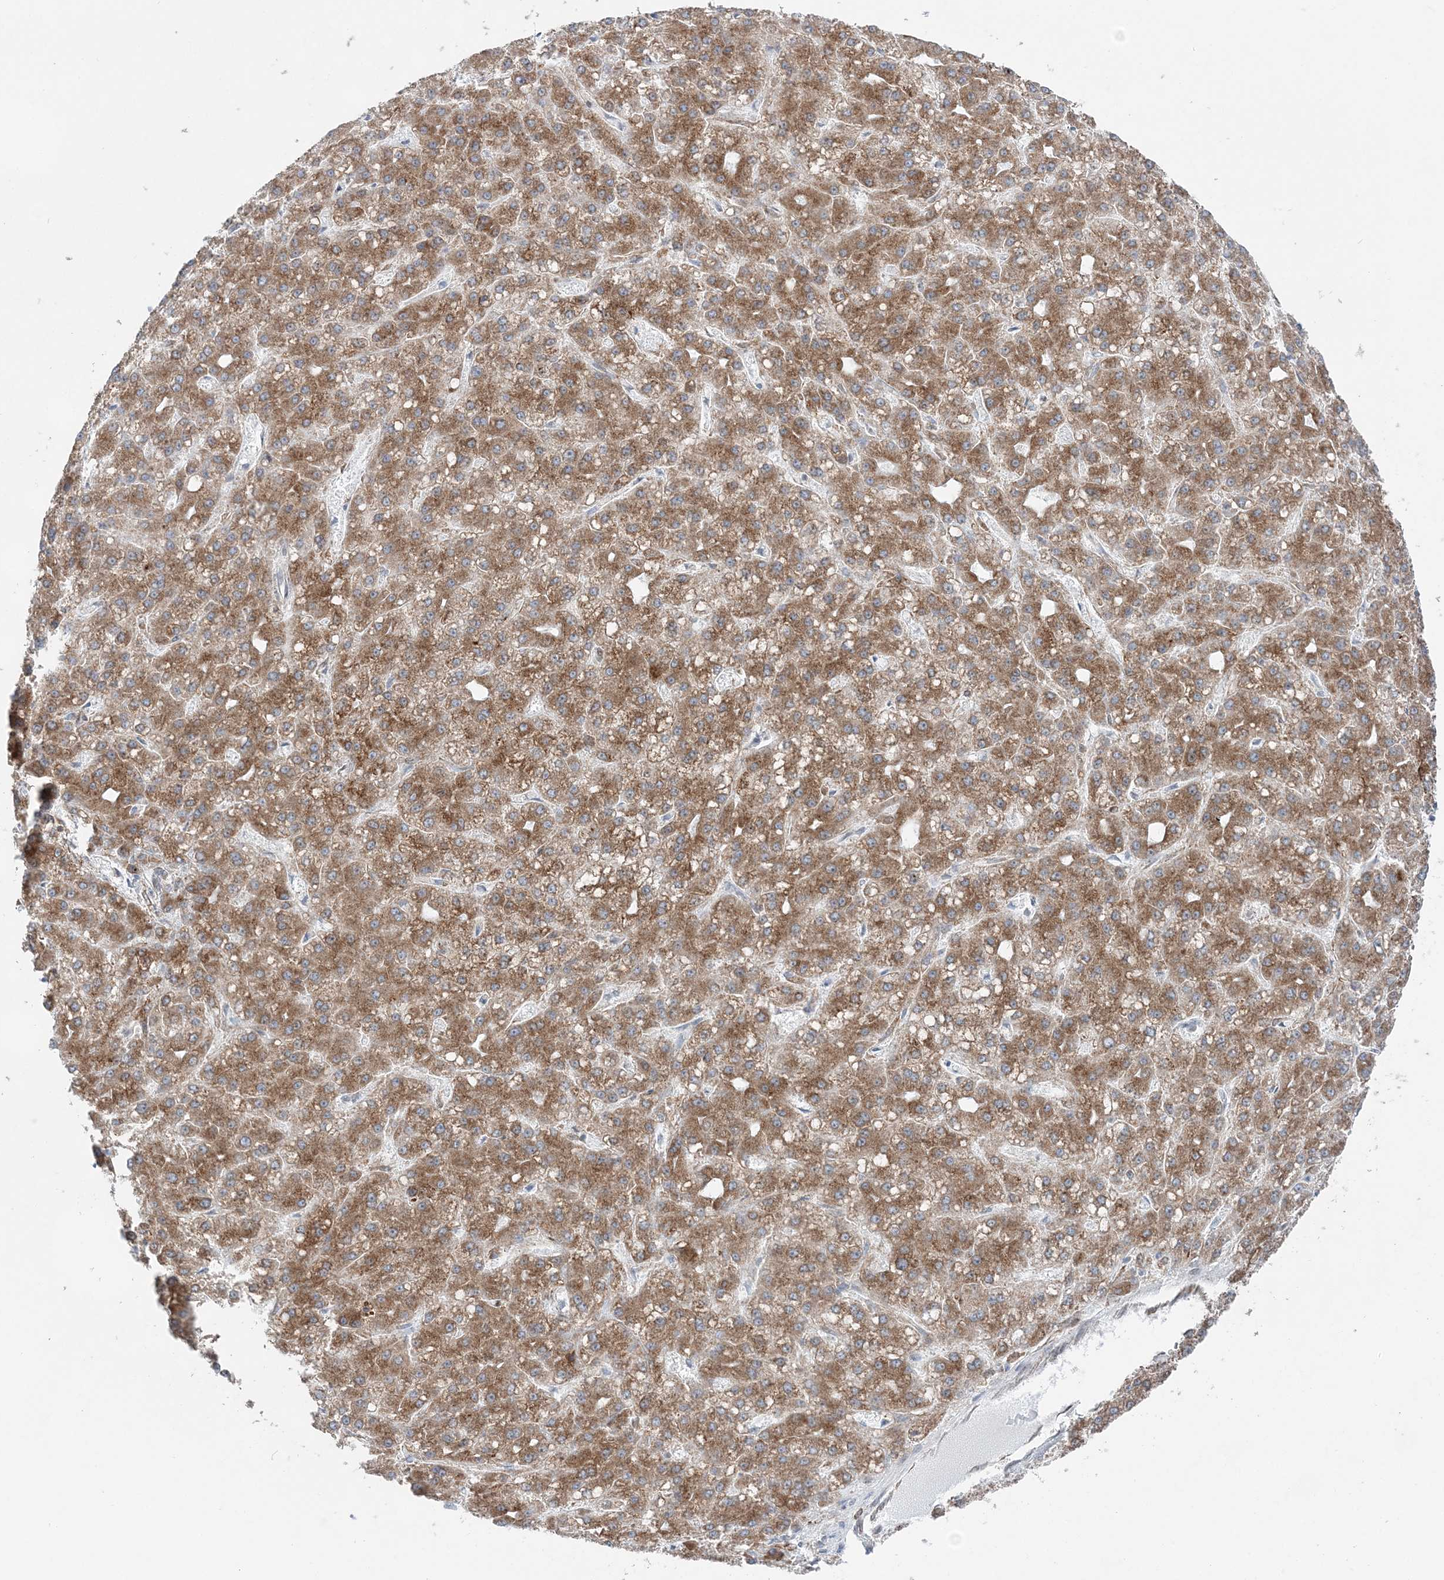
{"staining": {"intensity": "moderate", "quantity": ">75%", "location": "cytoplasmic/membranous"}, "tissue": "liver cancer", "cell_type": "Tumor cells", "image_type": "cancer", "snomed": [{"axis": "morphology", "description": "Carcinoma, Hepatocellular, NOS"}, {"axis": "topography", "description": "Liver"}], "caption": "Brown immunohistochemical staining in liver hepatocellular carcinoma displays moderate cytoplasmic/membranous staining in about >75% of tumor cells. The staining was performed using DAB (3,3'-diaminobenzidine) to visualize the protein expression in brown, while the nuclei were stained in blue with hematoxylin (Magnification: 20x).", "gene": "TMED10", "patient": {"sex": "male", "age": 67}}